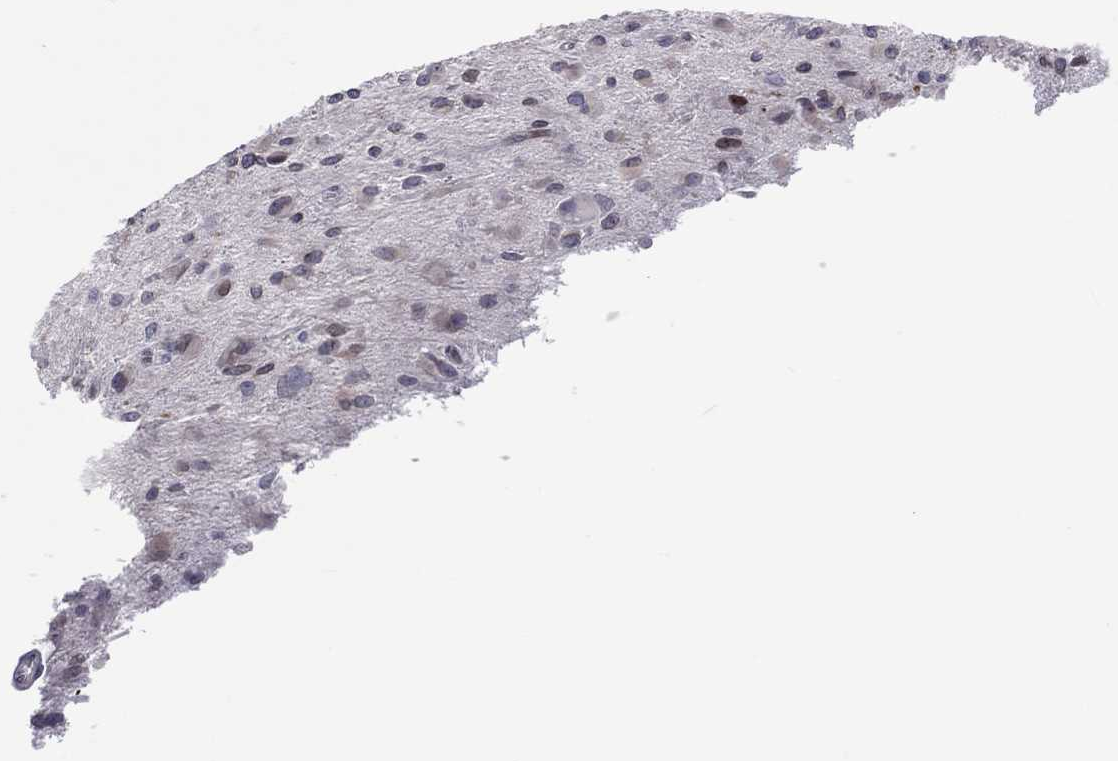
{"staining": {"intensity": "strong", "quantity": "<25%", "location": "nuclear"}, "tissue": "glioma", "cell_type": "Tumor cells", "image_type": "cancer", "snomed": [{"axis": "morphology", "description": "Glioma, malignant, High grade"}, {"axis": "topography", "description": "Cerebral cortex"}], "caption": "Immunohistochemical staining of human glioma shows strong nuclear protein expression in about <25% of tumor cells. Immunohistochemistry stains the protein in brown and the nuclei are stained blue.", "gene": "DBF4B", "patient": {"sex": "male", "age": 35}}